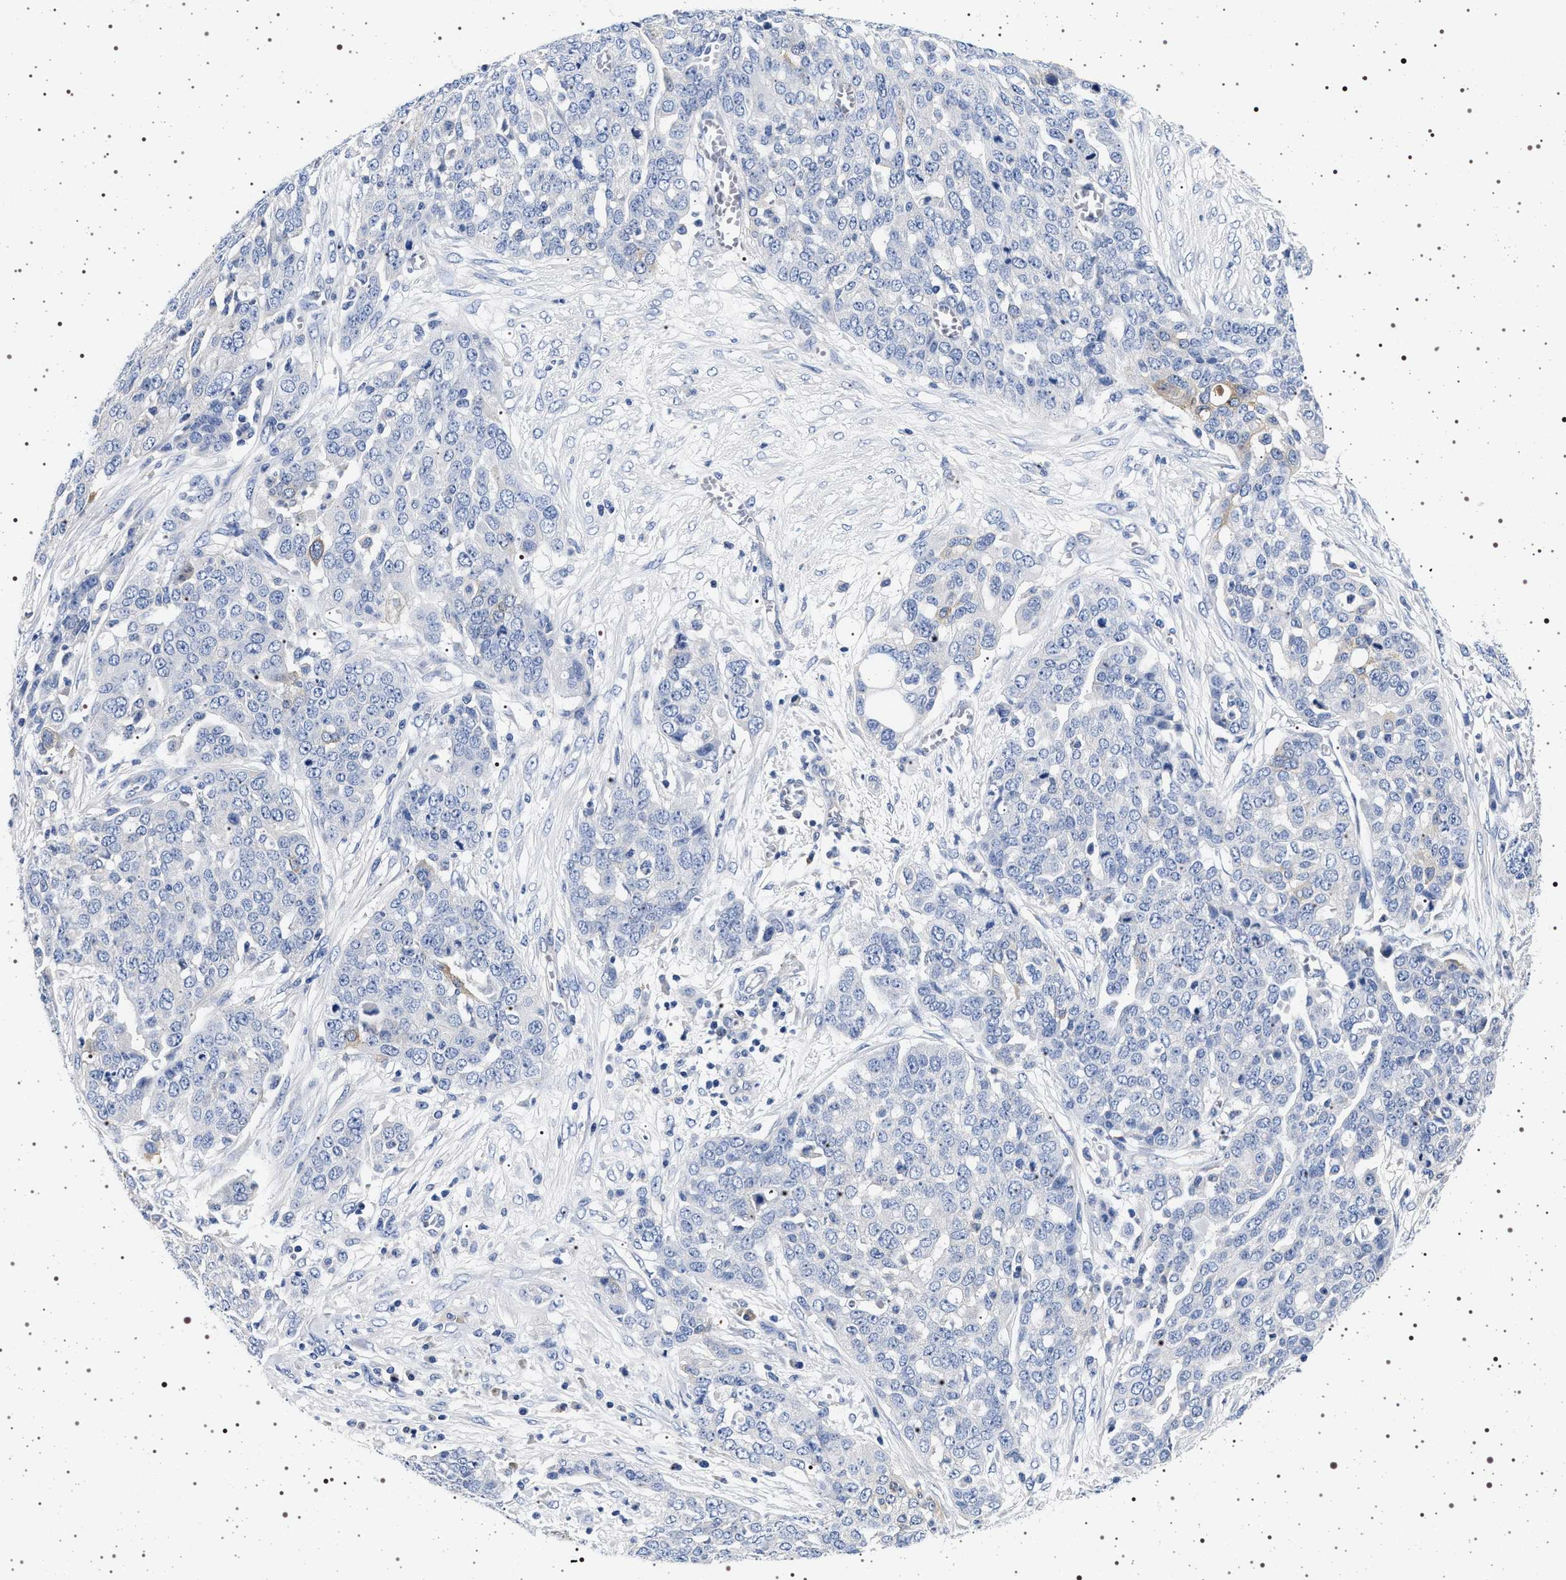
{"staining": {"intensity": "negative", "quantity": "none", "location": "none"}, "tissue": "ovarian cancer", "cell_type": "Tumor cells", "image_type": "cancer", "snomed": [{"axis": "morphology", "description": "Cystadenocarcinoma, serous, NOS"}, {"axis": "topography", "description": "Soft tissue"}, {"axis": "topography", "description": "Ovary"}], "caption": "A micrograph of human ovarian cancer is negative for staining in tumor cells.", "gene": "HSD17B1", "patient": {"sex": "female", "age": 57}}